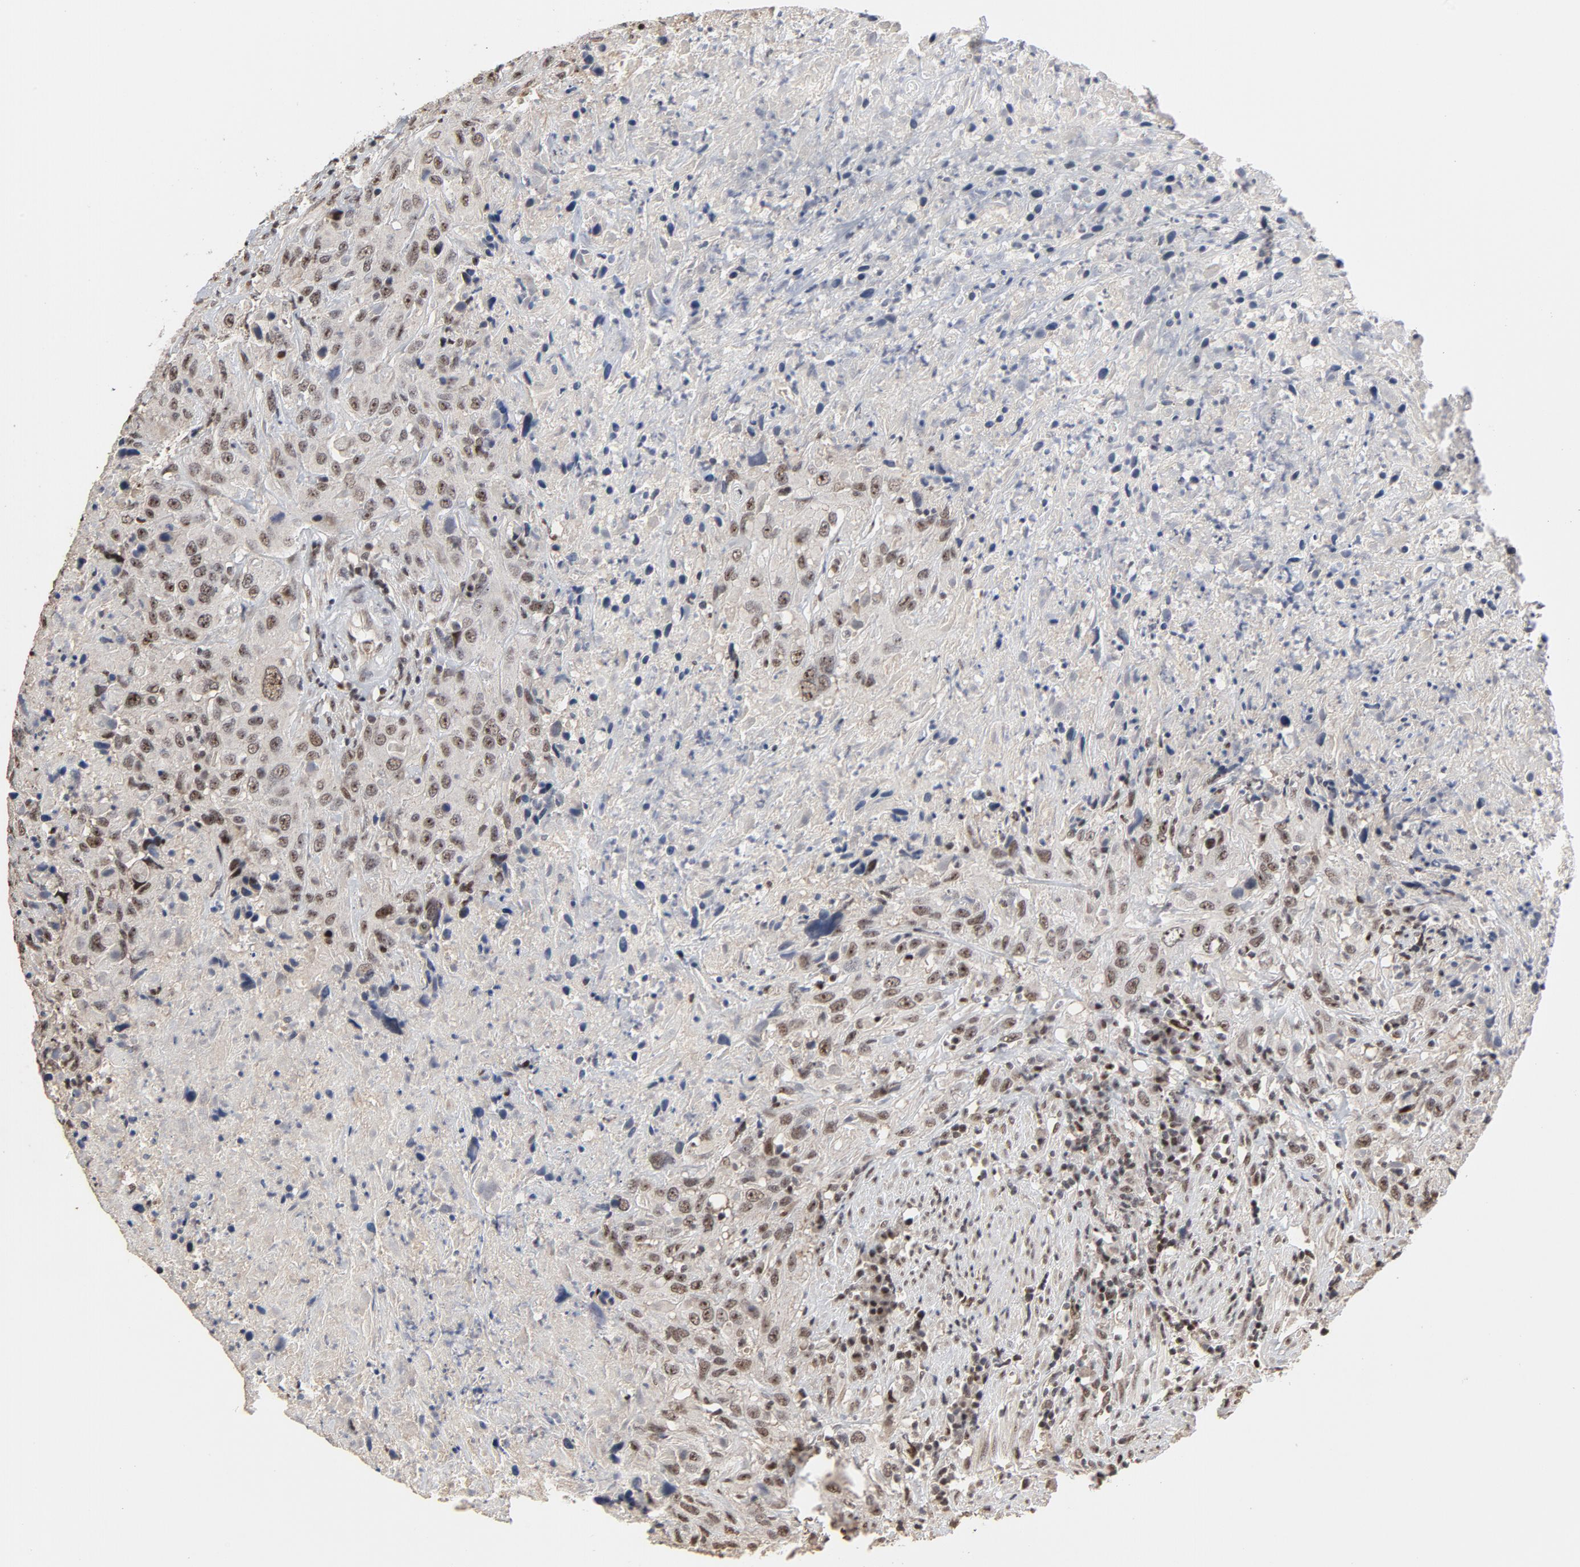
{"staining": {"intensity": "moderate", "quantity": "25%-75%", "location": "nuclear"}, "tissue": "urothelial cancer", "cell_type": "Tumor cells", "image_type": "cancer", "snomed": [{"axis": "morphology", "description": "Urothelial carcinoma, High grade"}, {"axis": "topography", "description": "Urinary bladder"}], "caption": "Immunohistochemistry staining of urothelial carcinoma (high-grade), which displays medium levels of moderate nuclear expression in approximately 25%-75% of tumor cells indicating moderate nuclear protein staining. The staining was performed using DAB (brown) for protein detection and nuclei were counterstained in hematoxylin (blue).", "gene": "TP53RK", "patient": {"sex": "male", "age": 61}}